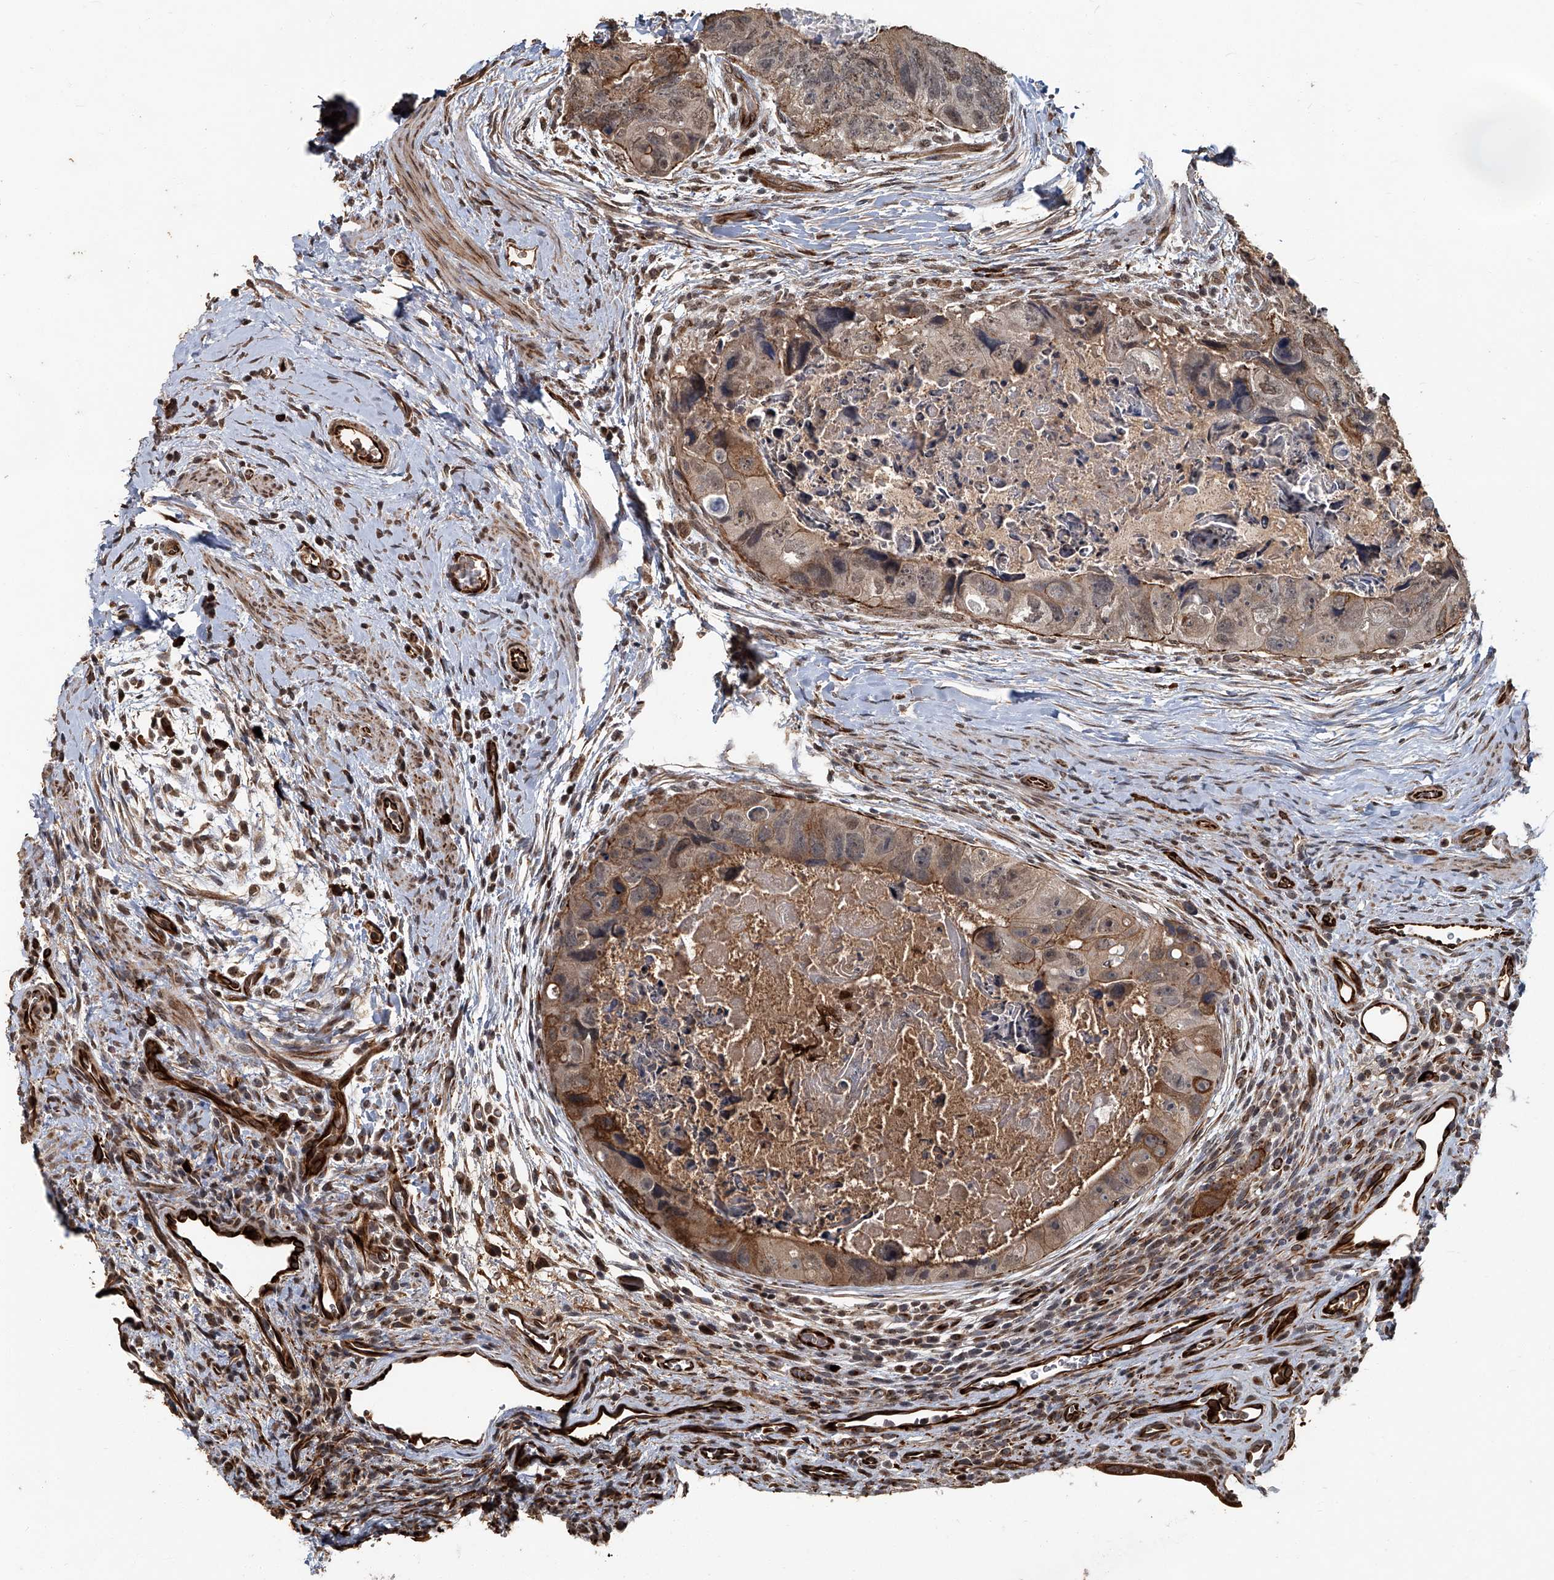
{"staining": {"intensity": "moderate", "quantity": ">75%", "location": "cytoplasmic/membranous"}, "tissue": "colorectal cancer", "cell_type": "Tumor cells", "image_type": "cancer", "snomed": [{"axis": "morphology", "description": "Adenocarcinoma, NOS"}, {"axis": "topography", "description": "Rectum"}], "caption": "Tumor cells show medium levels of moderate cytoplasmic/membranous positivity in approximately >75% of cells in colorectal cancer (adenocarcinoma).", "gene": "GPR132", "patient": {"sex": "male", "age": 59}}